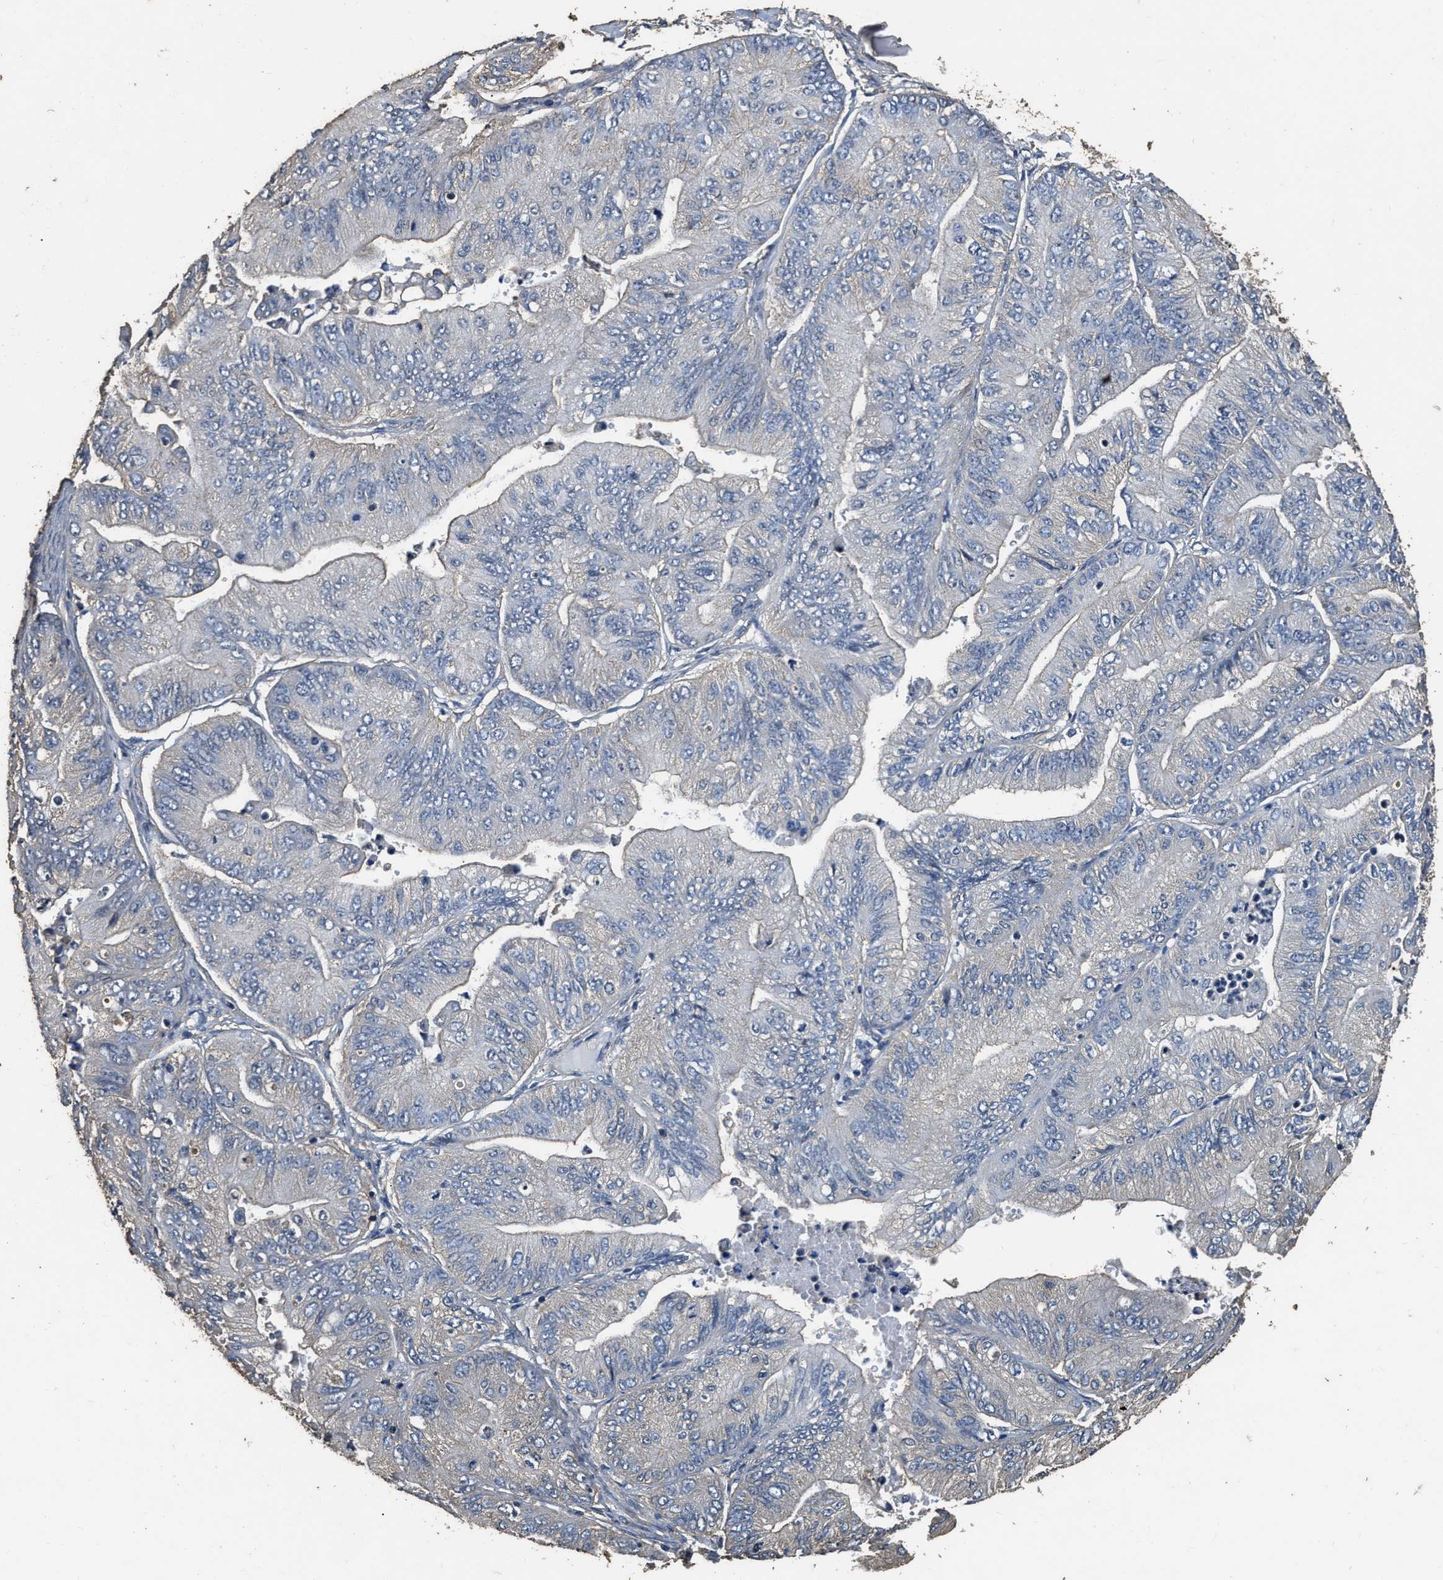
{"staining": {"intensity": "negative", "quantity": "none", "location": "none"}, "tissue": "ovarian cancer", "cell_type": "Tumor cells", "image_type": "cancer", "snomed": [{"axis": "morphology", "description": "Cystadenocarcinoma, mucinous, NOS"}, {"axis": "topography", "description": "Ovary"}], "caption": "Mucinous cystadenocarcinoma (ovarian) stained for a protein using immunohistochemistry (IHC) demonstrates no staining tumor cells.", "gene": "MIB1", "patient": {"sex": "female", "age": 61}}